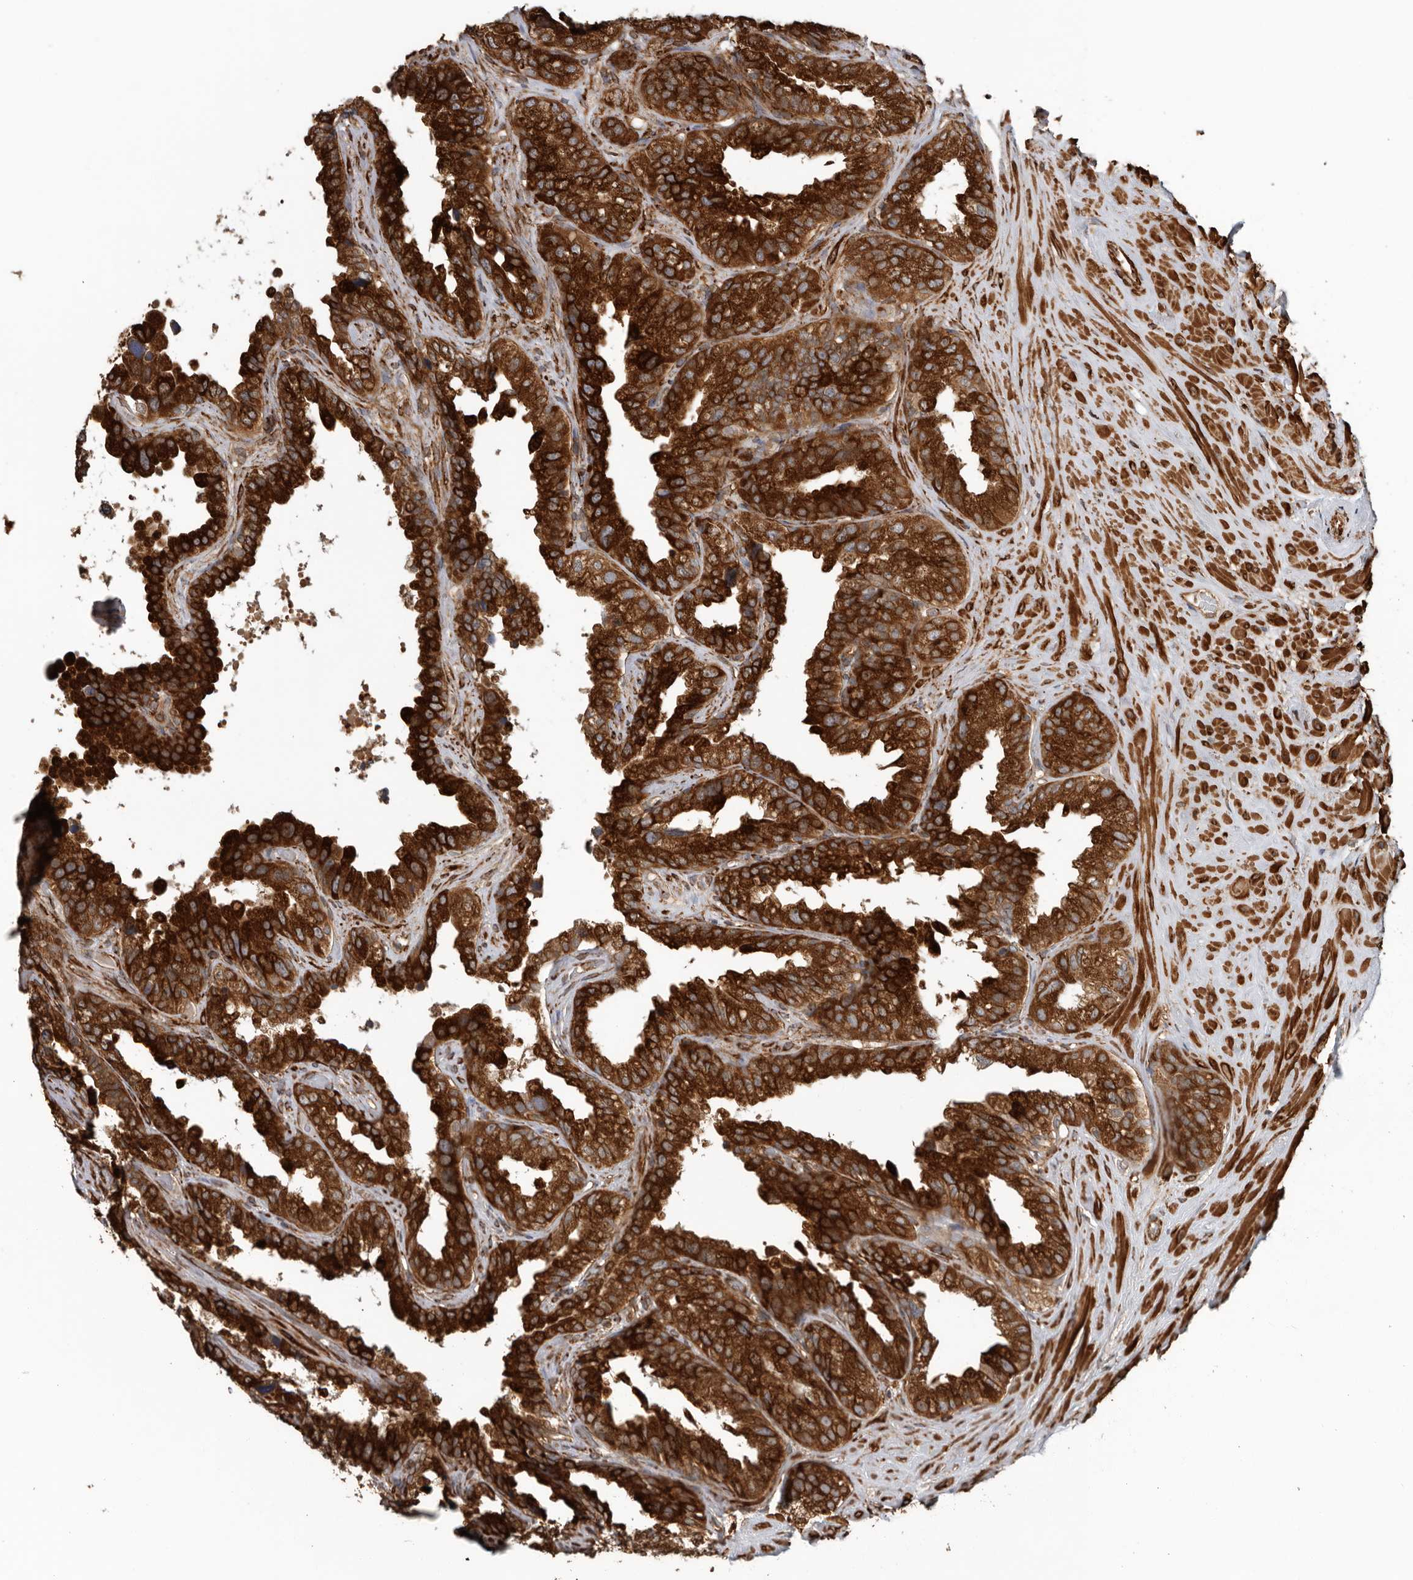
{"staining": {"intensity": "strong", "quantity": ">75%", "location": "cytoplasmic/membranous"}, "tissue": "seminal vesicle", "cell_type": "Glandular cells", "image_type": "normal", "snomed": [{"axis": "morphology", "description": "Normal tissue, NOS"}, {"axis": "topography", "description": "Seminal veicle"}], "caption": "Brown immunohistochemical staining in normal seminal vesicle shows strong cytoplasmic/membranous positivity in approximately >75% of glandular cells. (DAB (3,3'-diaminobenzidine) IHC, brown staining for protein, blue staining for nuclei).", "gene": "CEP350", "patient": {"sex": "male", "age": 80}}